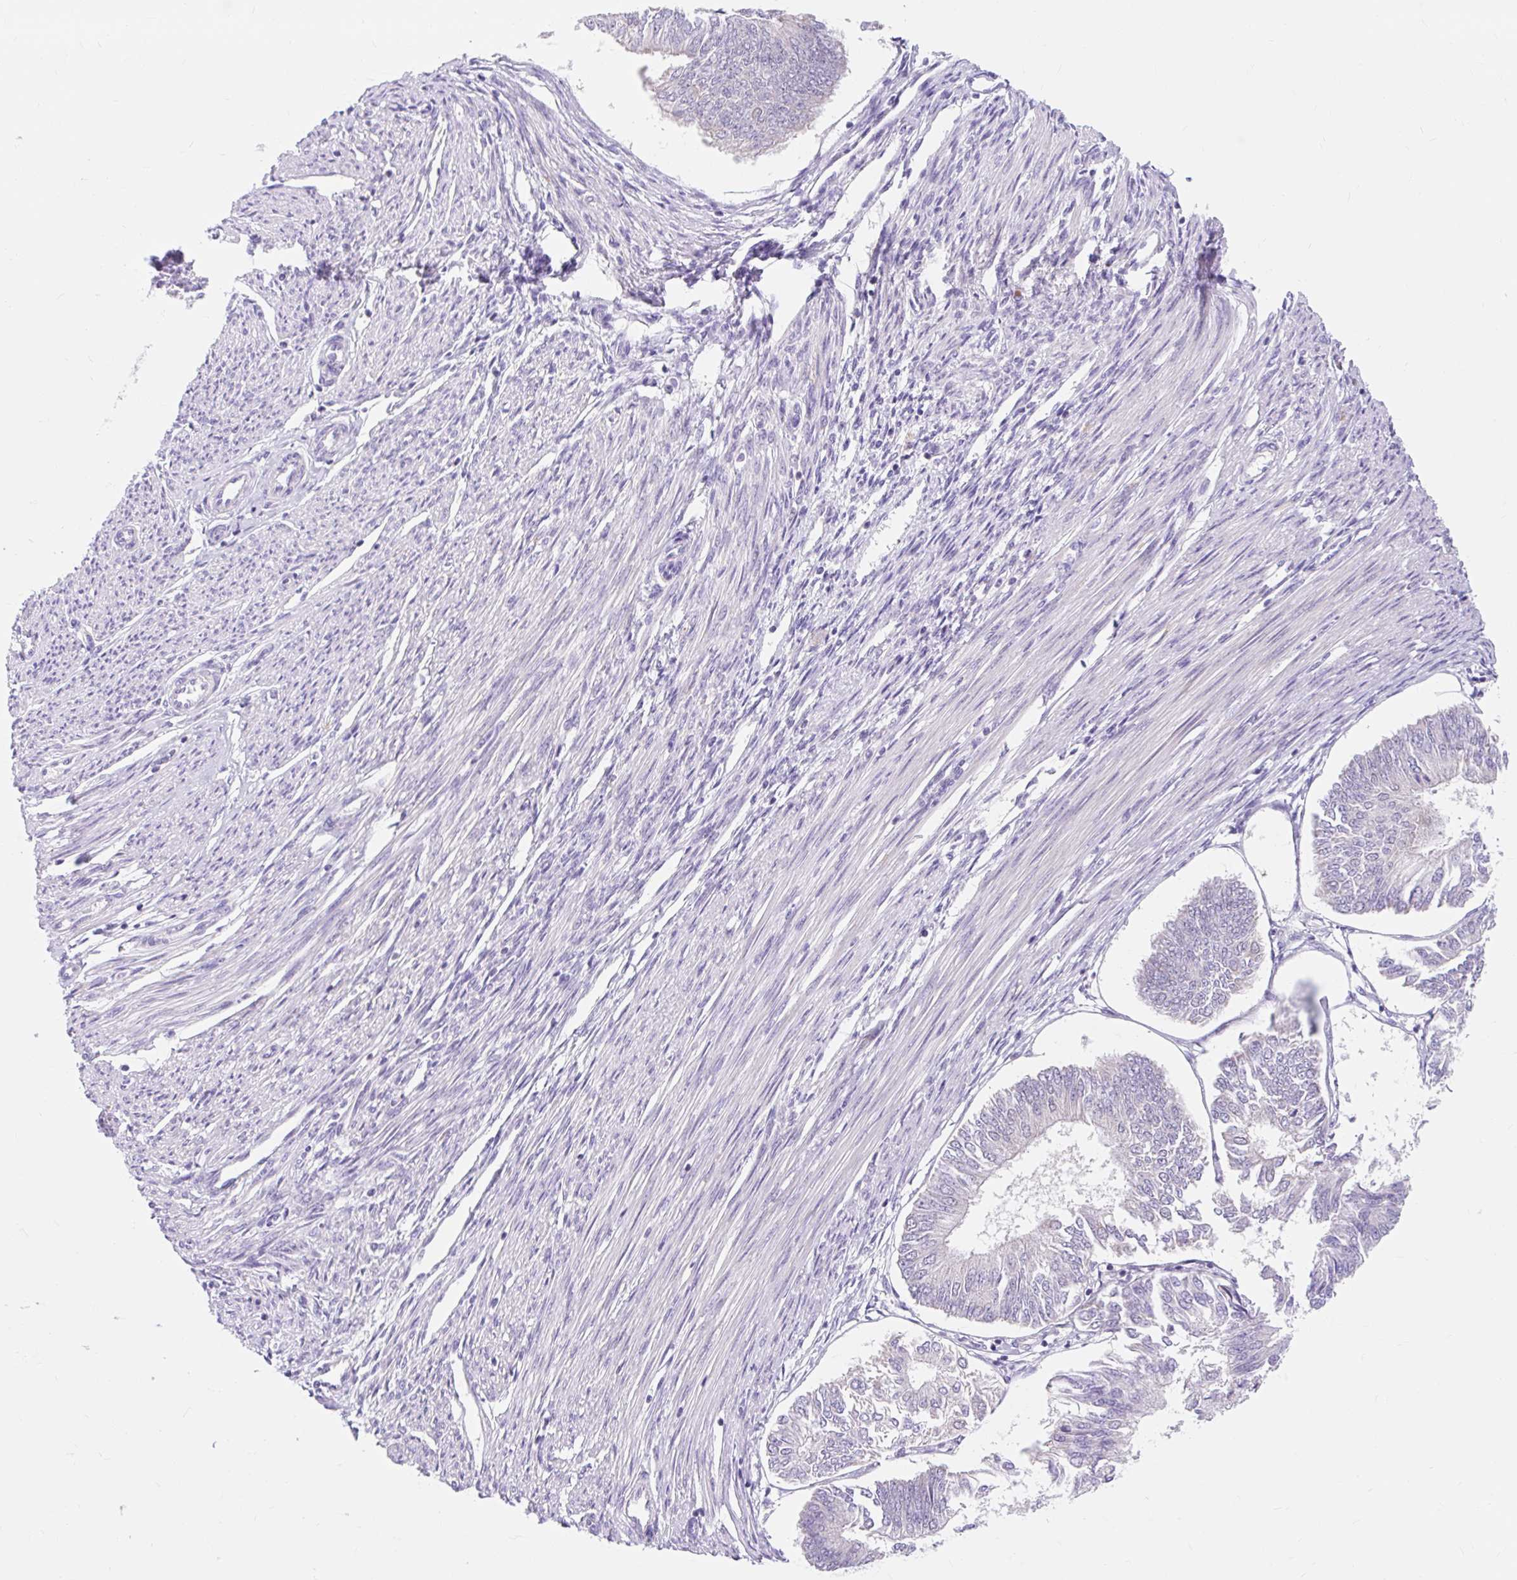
{"staining": {"intensity": "negative", "quantity": "none", "location": "none"}, "tissue": "endometrial cancer", "cell_type": "Tumor cells", "image_type": "cancer", "snomed": [{"axis": "morphology", "description": "Adenocarcinoma, NOS"}, {"axis": "topography", "description": "Endometrium"}], "caption": "This is a micrograph of IHC staining of endometrial cancer (adenocarcinoma), which shows no staining in tumor cells.", "gene": "ITPK1", "patient": {"sex": "female", "age": 58}}